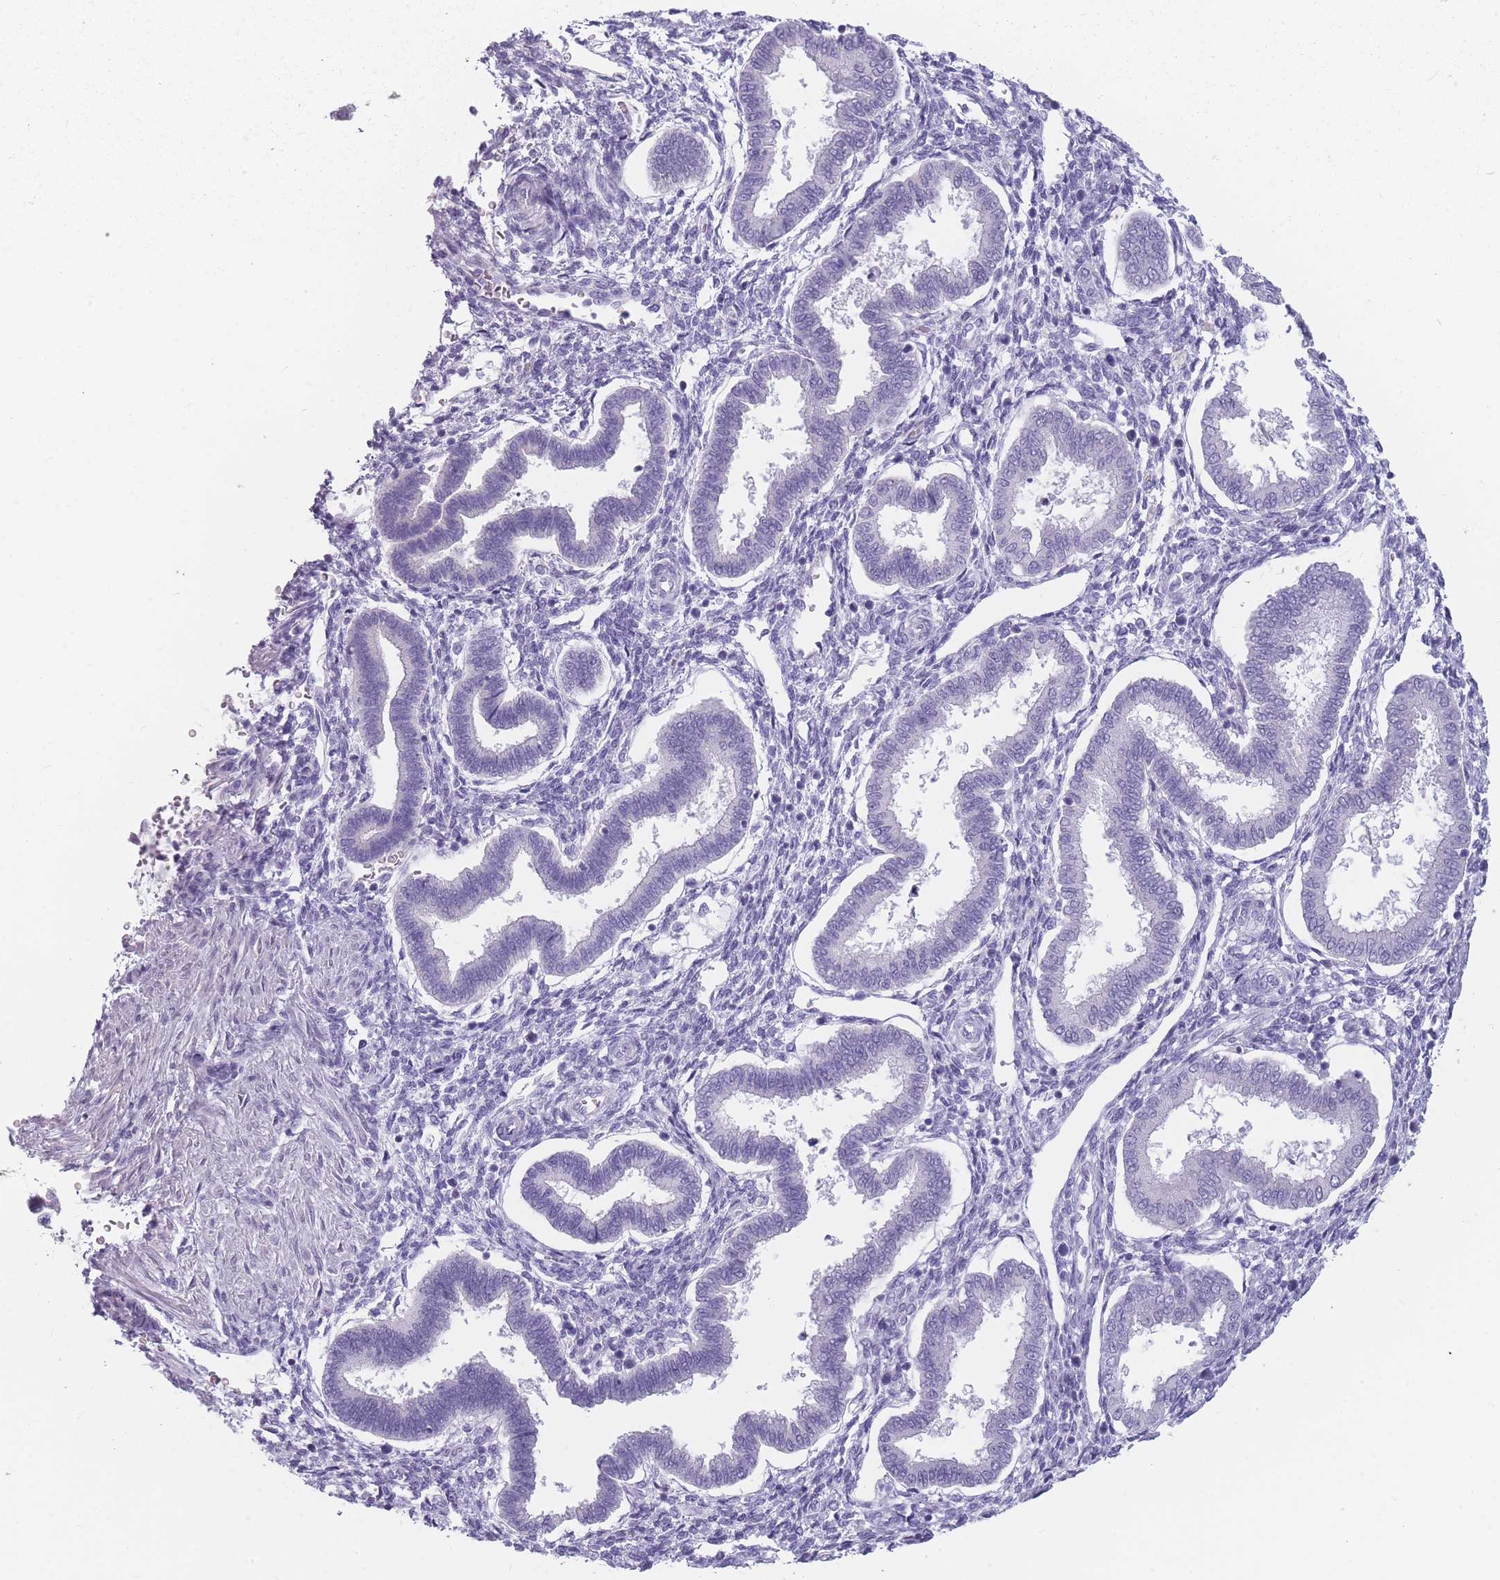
{"staining": {"intensity": "negative", "quantity": "none", "location": "none"}, "tissue": "endometrium", "cell_type": "Cells in endometrial stroma", "image_type": "normal", "snomed": [{"axis": "morphology", "description": "Normal tissue, NOS"}, {"axis": "topography", "description": "Endometrium"}], "caption": "Cells in endometrial stroma show no significant positivity in unremarkable endometrium. Nuclei are stained in blue.", "gene": "CCNO", "patient": {"sex": "female", "age": 24}}